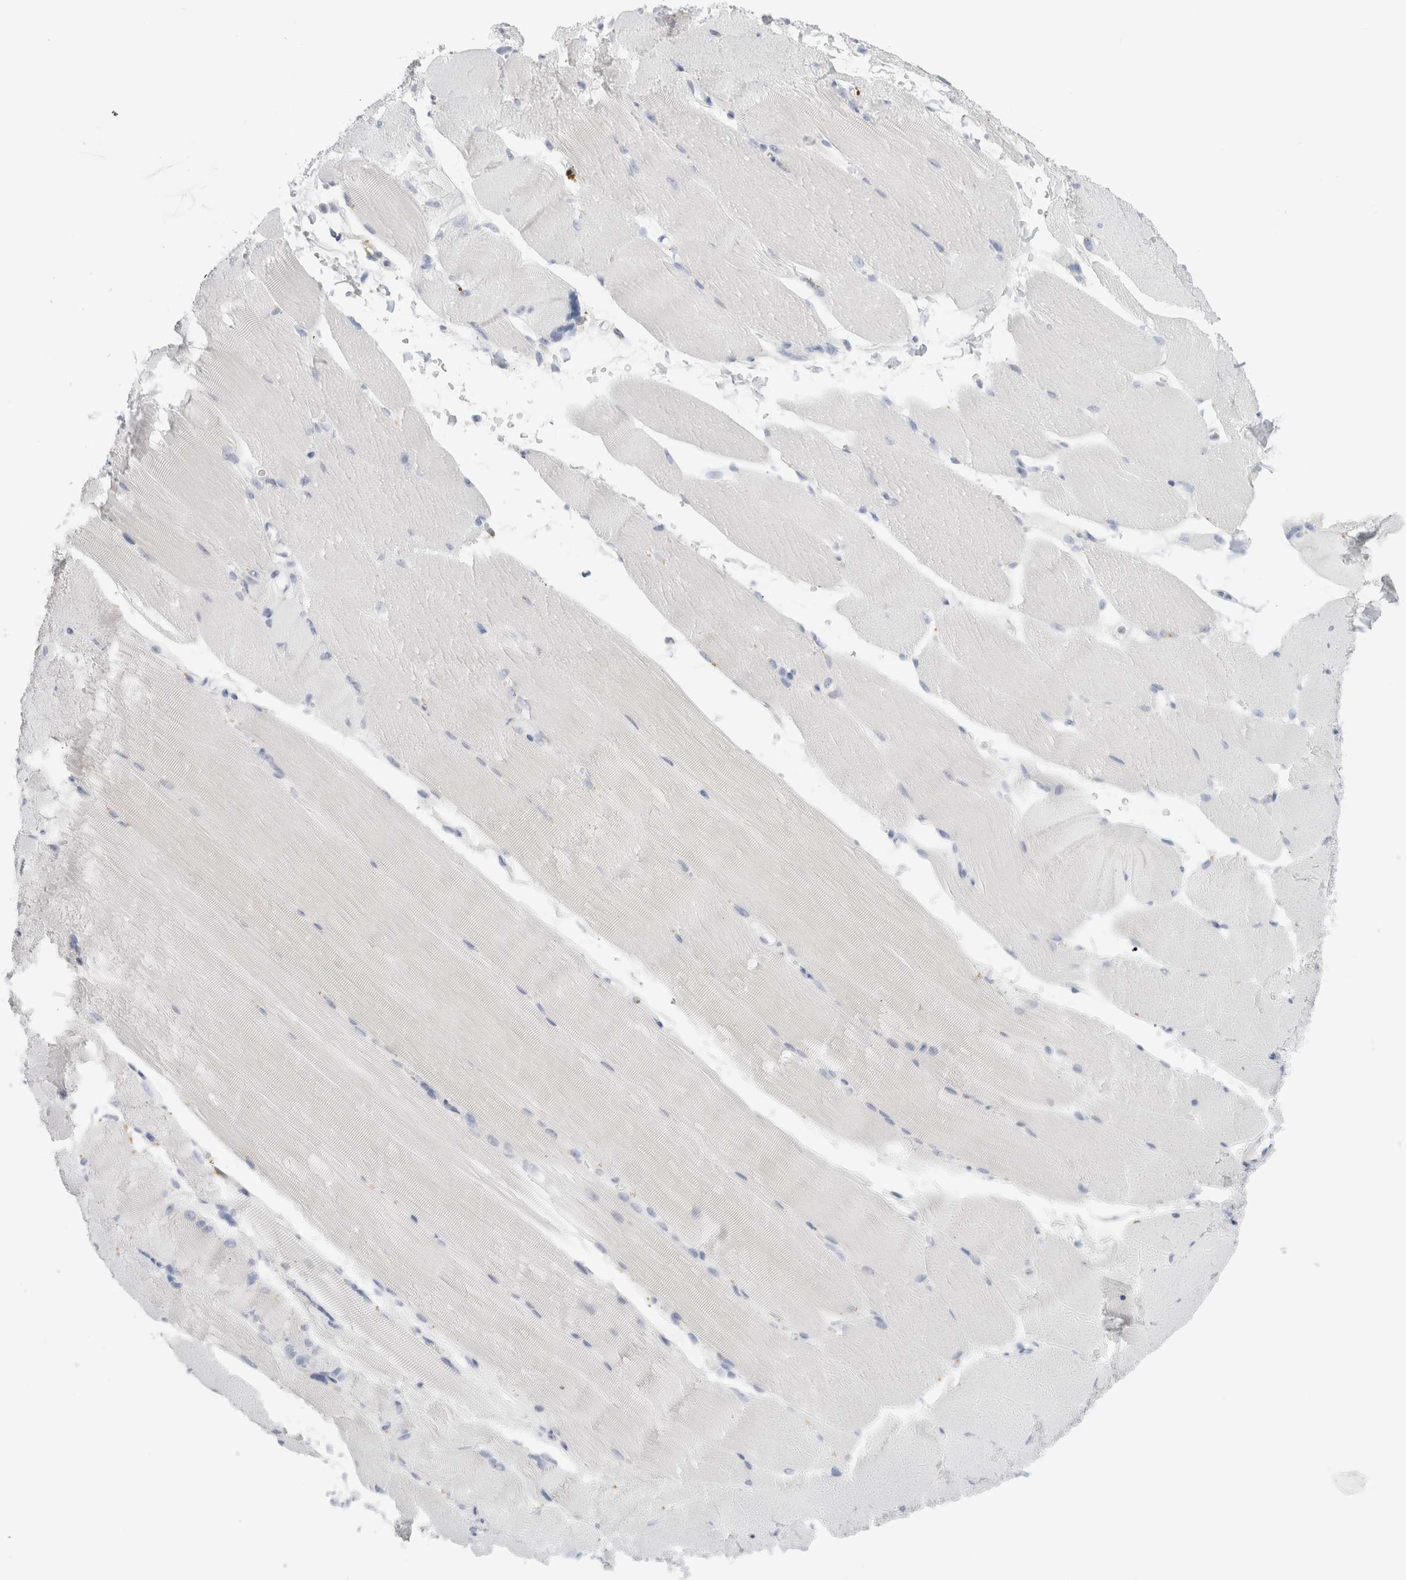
{"staining": {"intensity": "negative", "quantity": "none", "location": "none"}, "tissue": "skeletal muscle", "cell_type": "Myocytes", "image_type": "normal", "snomed": [{"axis": "morphology", "description": "Normal tissue, NOS"}, {"axis": "topography", "description": "Skeletal muscle"}, {"axis": "topography", "description": "Parathyroid gland"}], "caption": "A high-resolution histopathology image shows immunohistochemistry (IHC) staining of normal skeletal muscle, which shows no significant positivity in myocytes. Brightfield microscopy of IHC stained with DAB (3,3'-diaminobenzidine) (brown) and hematoxylin (blue), captured at high magnification.", "gene": "MUC15", "patient": {"sex": "female", "age": 37}}